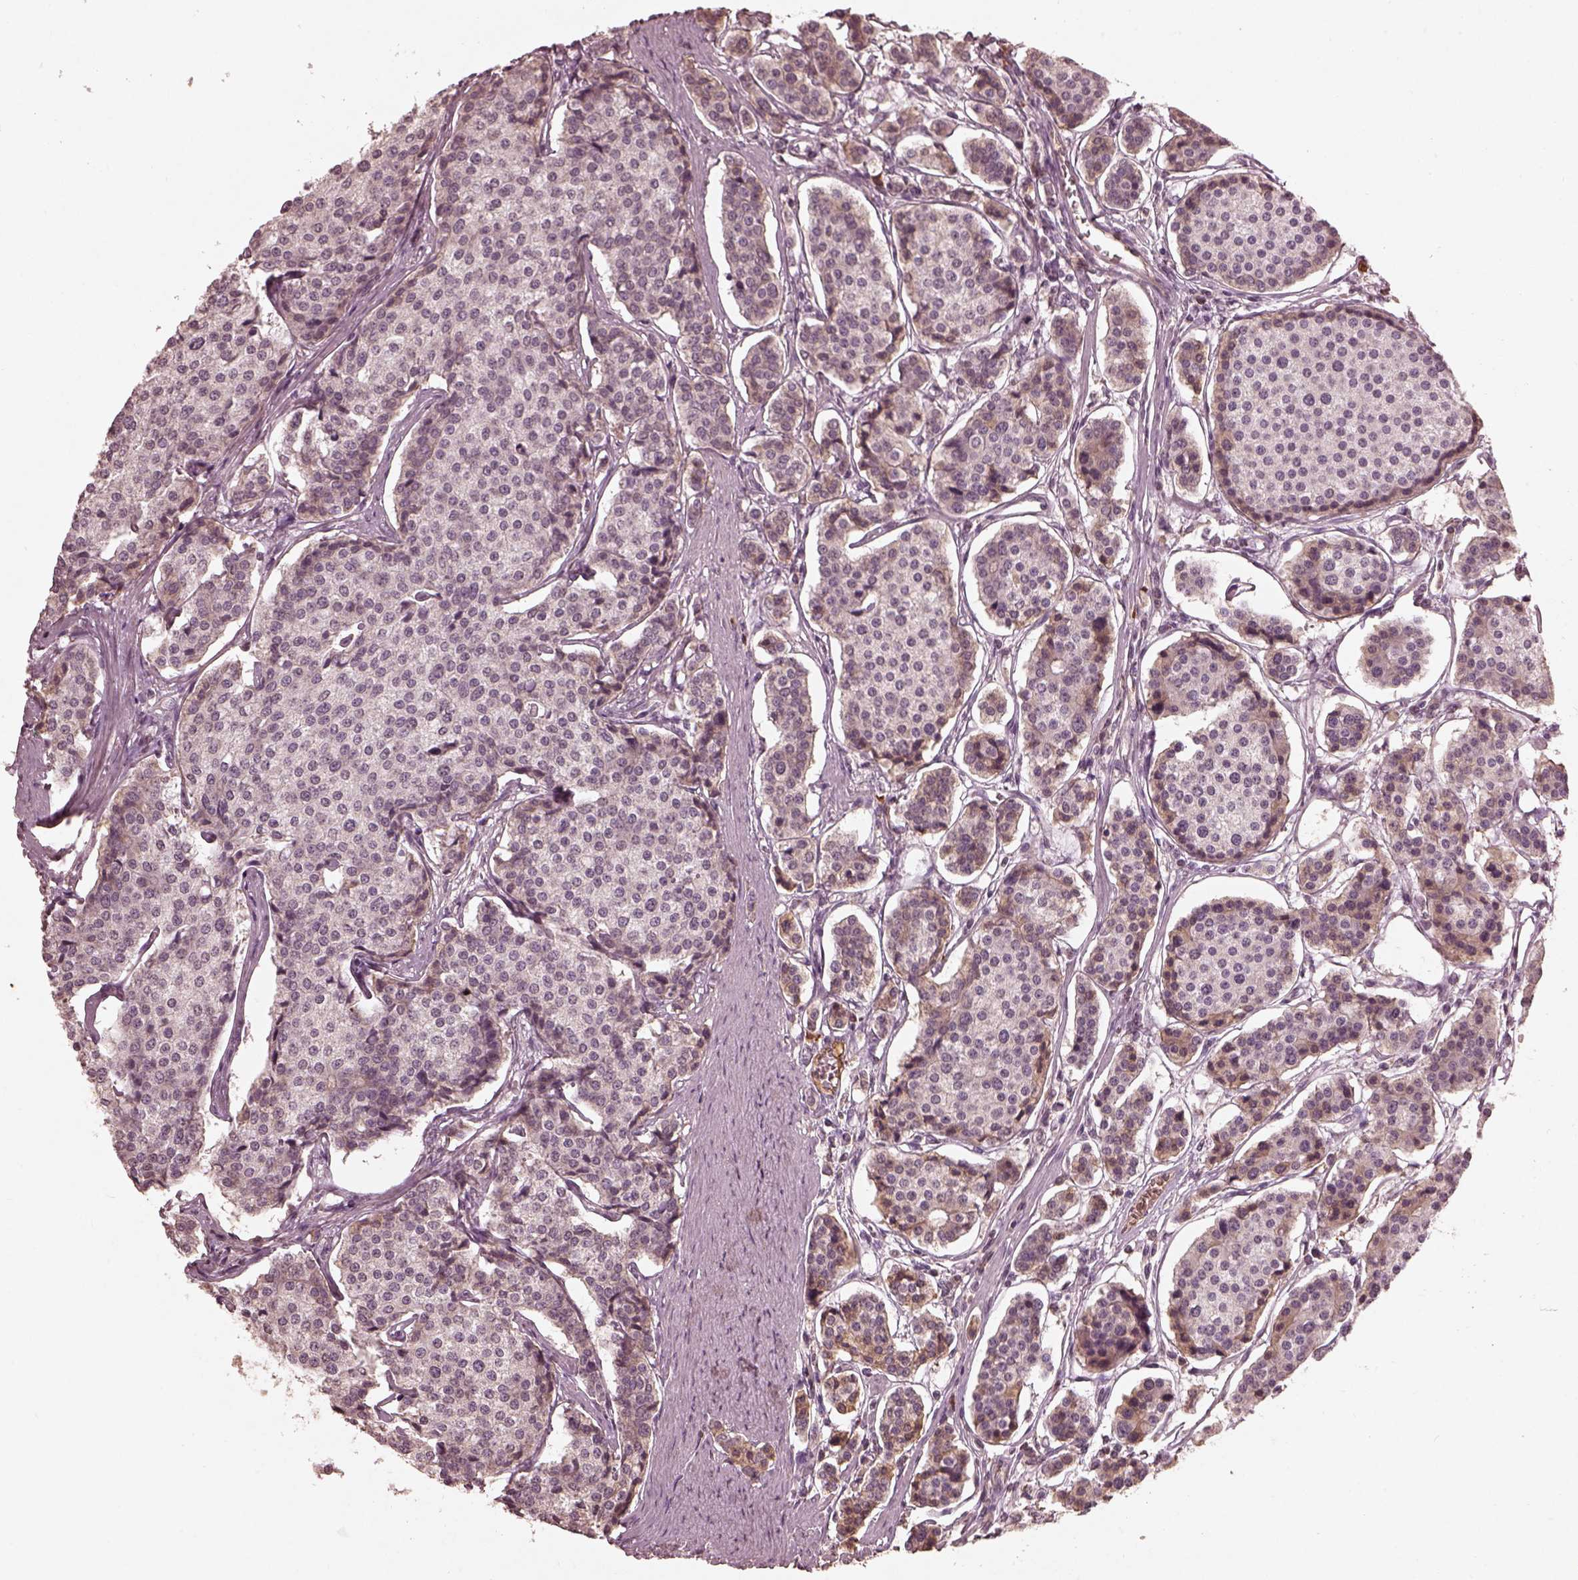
{"staining": {"intensity": "negative", "quantity": "none", "location": "none"}, "tissue": "carcinoid", "cell_type": "Tumor cells", "image_type": "cancer", "snomed": [{"axis": "morphology", "description": "Carcinoid, malignant, NOS"}, {"axis": "topography", "description": "Small intestine"}], "caption": "Tumor cells are negative for protein expression in human malignant carcinoid.", "gene": "CALR3", "patient": {"sex": "female", "age": 65}}